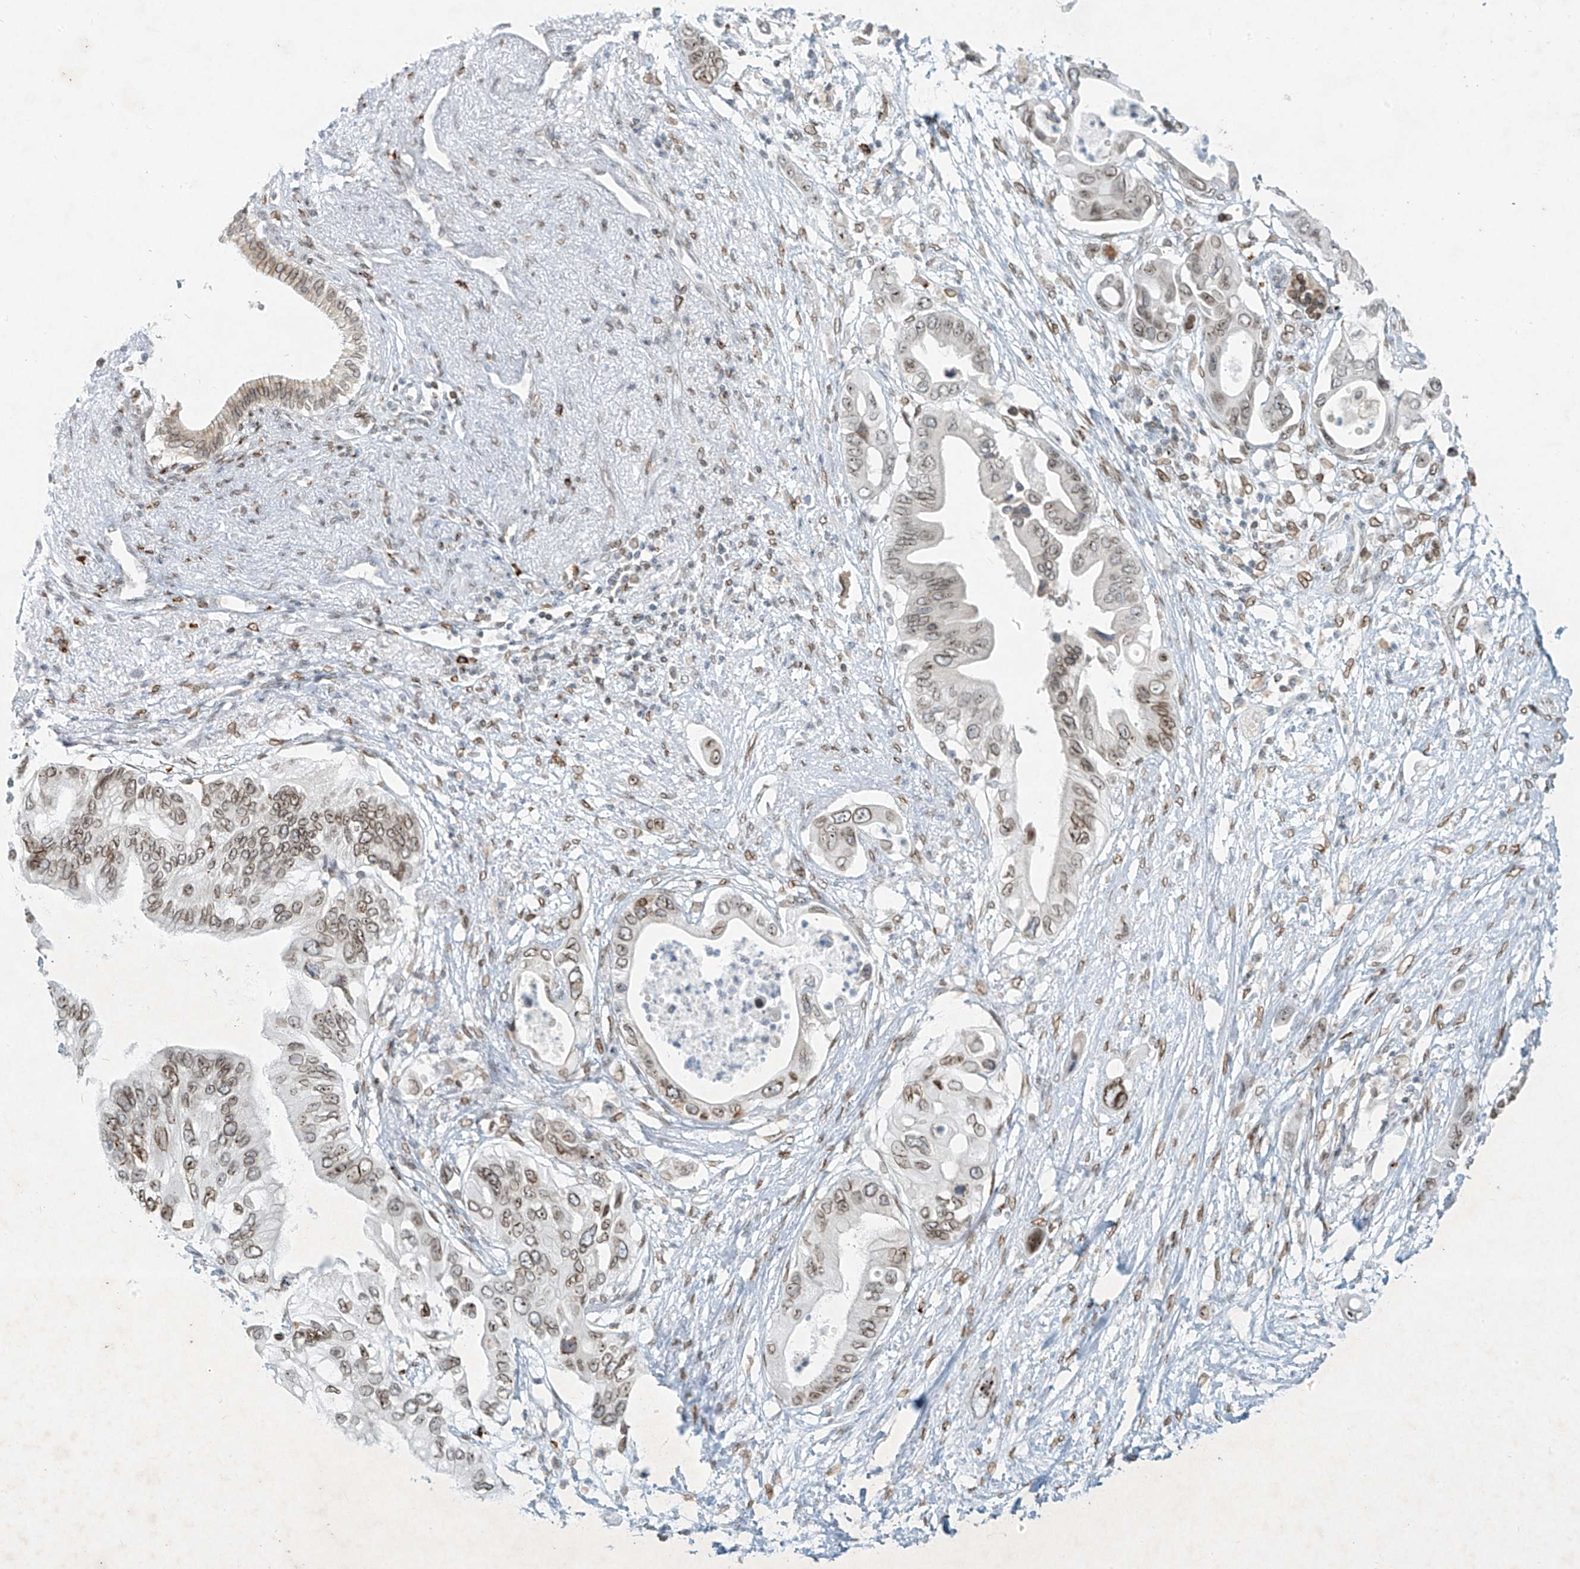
{"staining": {"intensity": "moderate", "quantity": "25%-75%", "location": "cytoplasmic/membranous,nuclear"}, "tissue": "pancreatic cancer", "cell_type": "Tumor cells", "image_type": "cancer", "snomed": [{"axis": "morphology", "description": "Adenocarcinoma, NOS"}, {"axis": "topography", "description": "Pancreas"}], "caption": "Immunohistochemical staining of human pancreatic adenocarcinoma exhibits medium levels of moderate cytoplasmic/membranous and nuclear protein staining in approximately 25%-75% of tumor cells. (DAB IHC with brightfield microscopy, high magnification).", "gene": "SAMD15", "patient": {"sex": "male", "age": 66}}